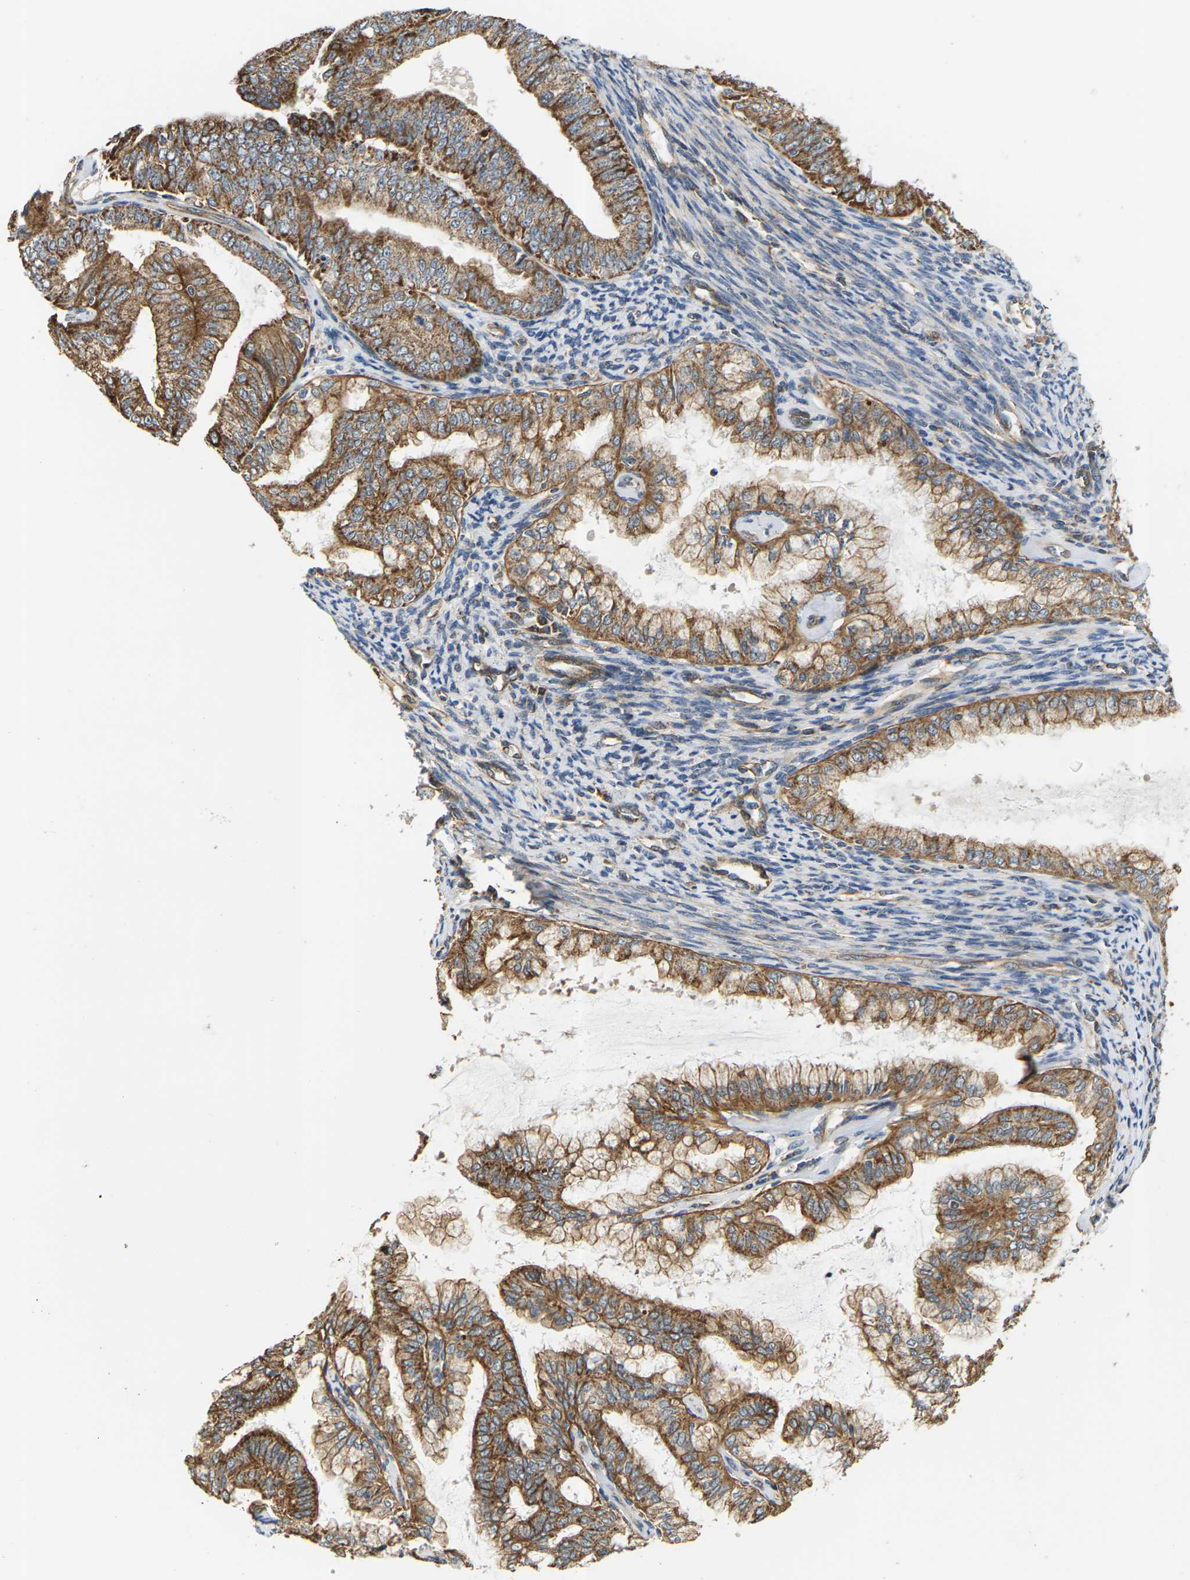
{"staining": {"intensity": "moderate", "quantity": ">75%", "location": "cytoplasmic/membranous"}, "tissue": "endometrial cancer", "cell_type": "Tumor cells", "image_type": "cancer", "snomed": [{"axis": "morphology", "description": "Adenocarcinoma, NOS"}, {"axis": "topography", "description": "Endometrium"}], "caption": "There is medium levels of moderate cytoplasmic/membranous positivity in tumor cells of endometrial cancer (adenocarcinoma), as demonstrated by immunohistochemical staining (brown color).", "gene": "PCDHB4", "patient": {"sex": "female", "age": 63}}